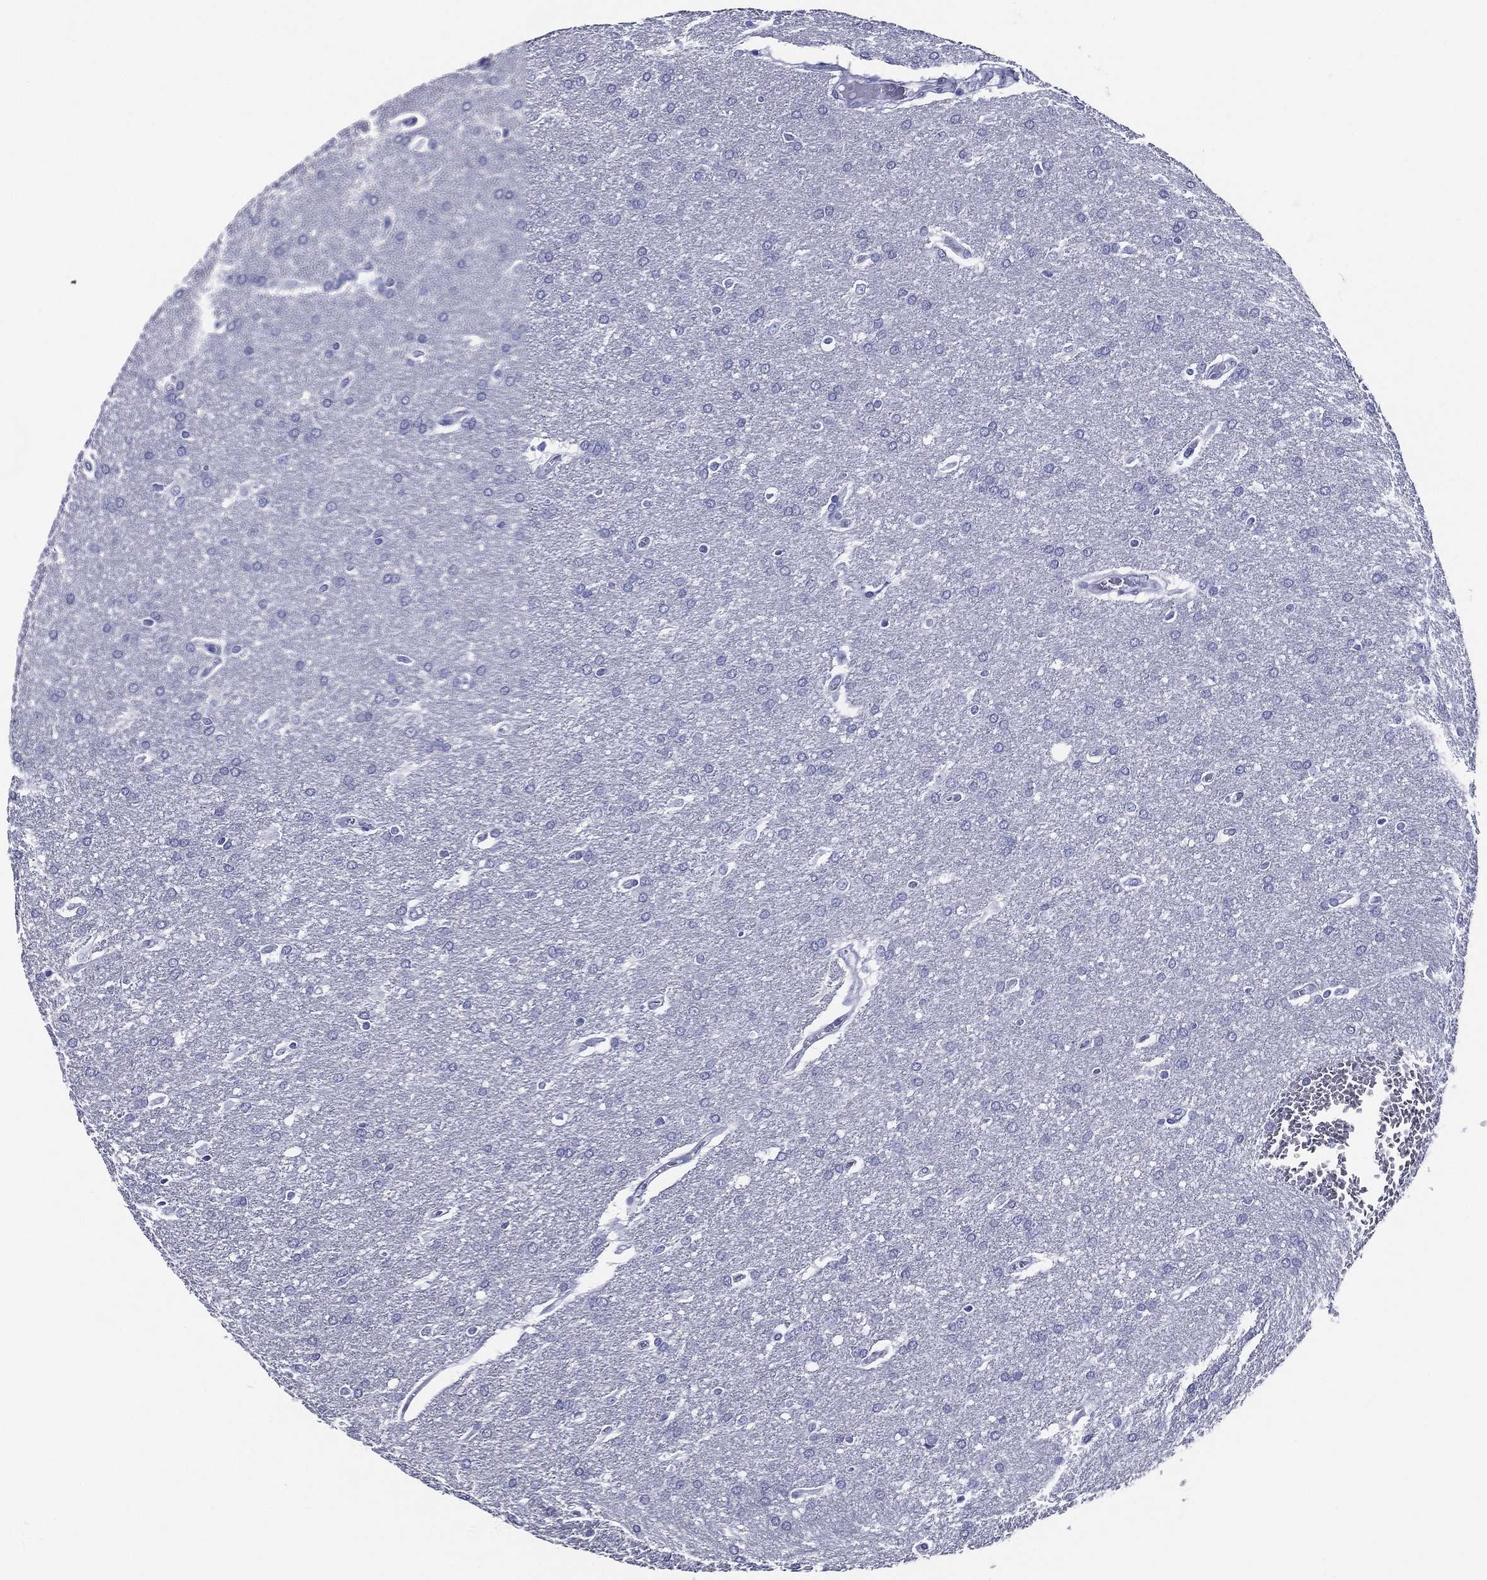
{"staining": {"intensity": "negative", "quantity": "none", "location": "none"}, "tissue": "glioma", "cell_type": "Tumor cells", "image_type": "cancer", "snomed": [{"axis": "morphology", "description": "Glioma, malignant, Low grade"}, {"axis": "topography", "description": "Brain"}], "caption": "A high-resolution histopathology image shows immunohistochemistry staining of glioma, which shows no significant expression in tumor cells.", "gene": "ACE2", "patient": {"sex": "female", "age": 32}}